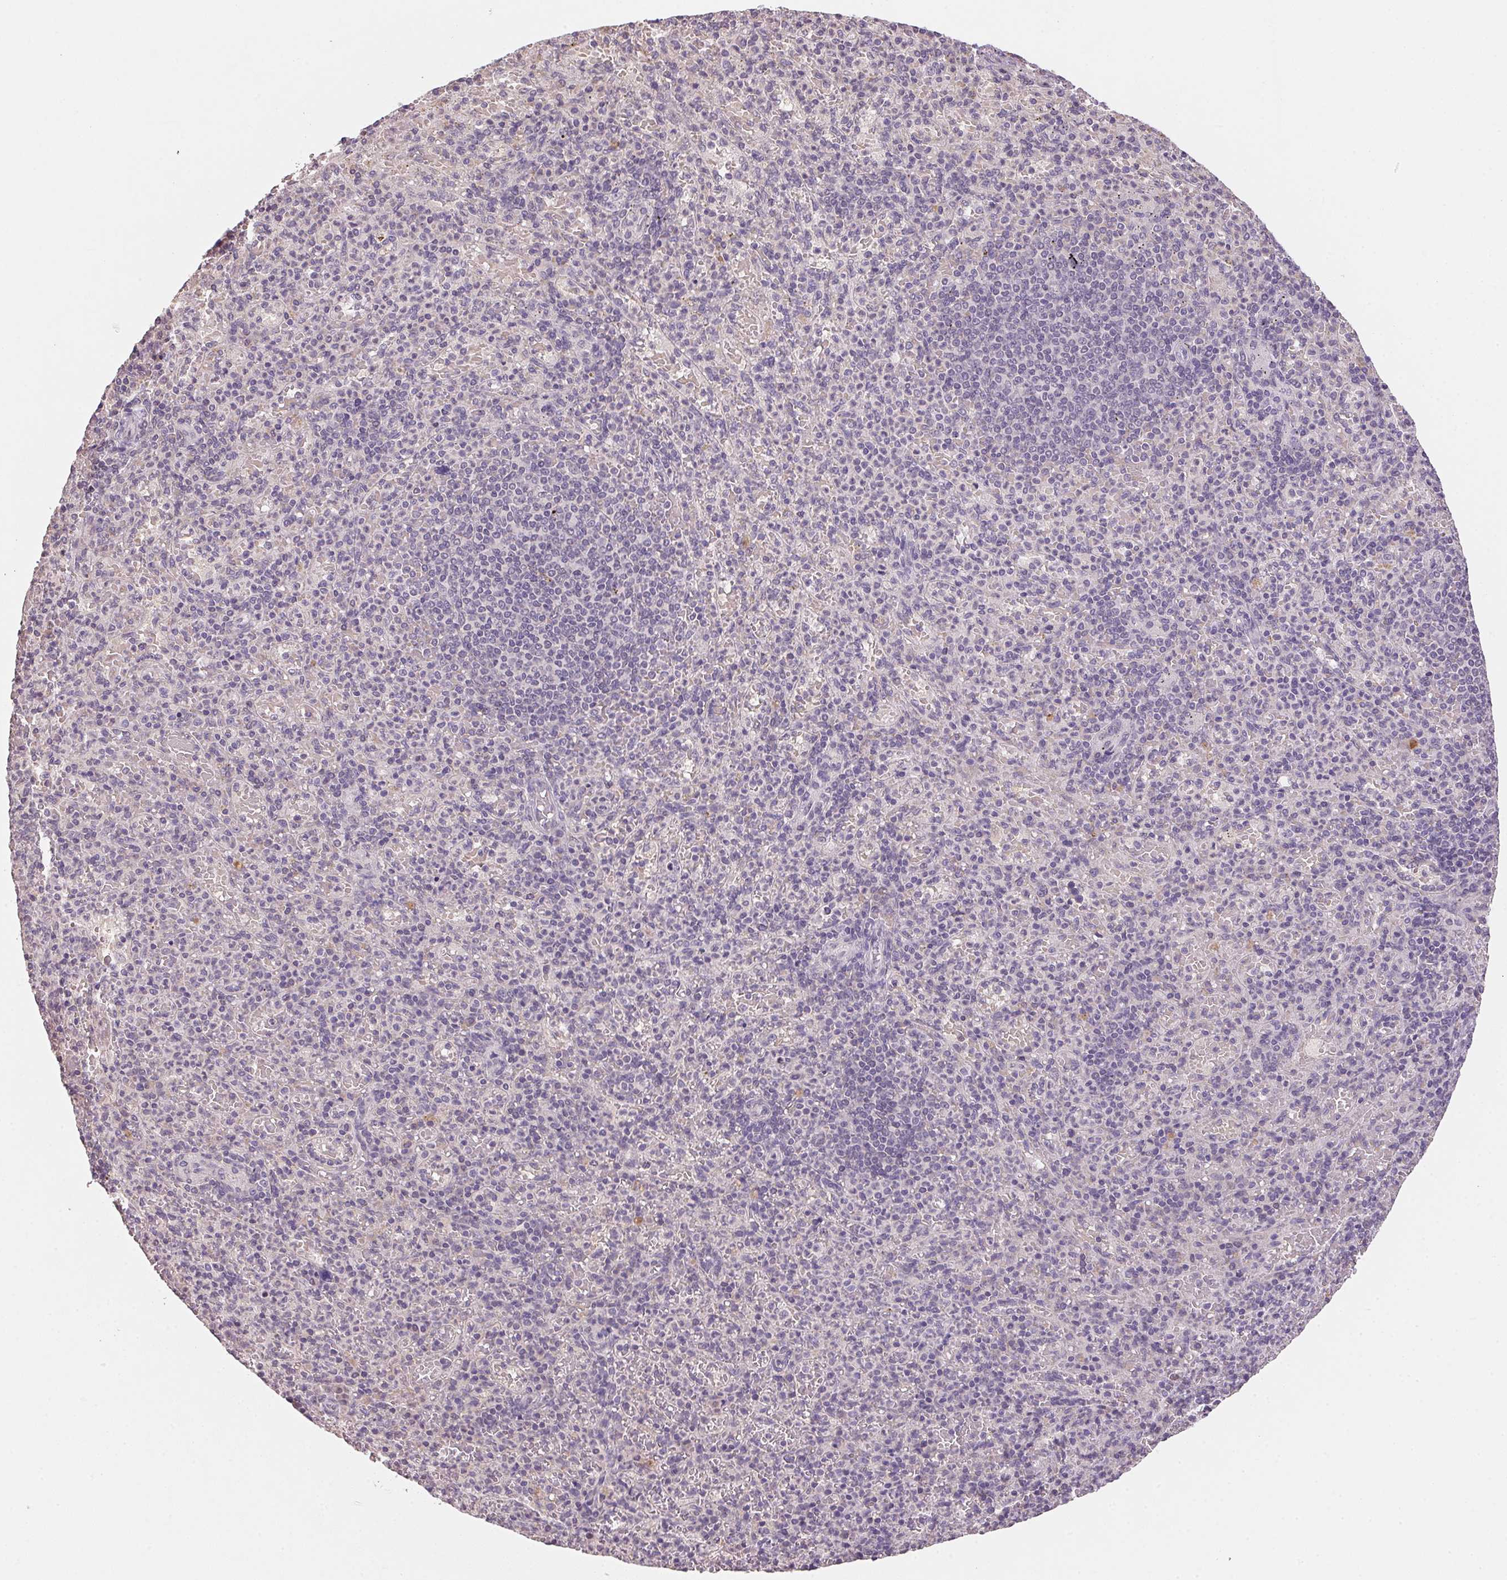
{"staining": {"intensity": "negative", "quantity": "none", "location": "none"}, "tissue": "spleen", "cell_type": "Cells in red pulp", "image_type": "normal", "snomed": [{"axis": "morphology", "description": "Normal tissue, NOS"}, {"axis": "topography", "description": "Spleen"}], "caption": "Immunohistochemical staining of normal spleen demonstrates no significant expression in cells in red pulp.", "gene": "ALDH8A1", "patient": {"sex": "female", "age": 74}}